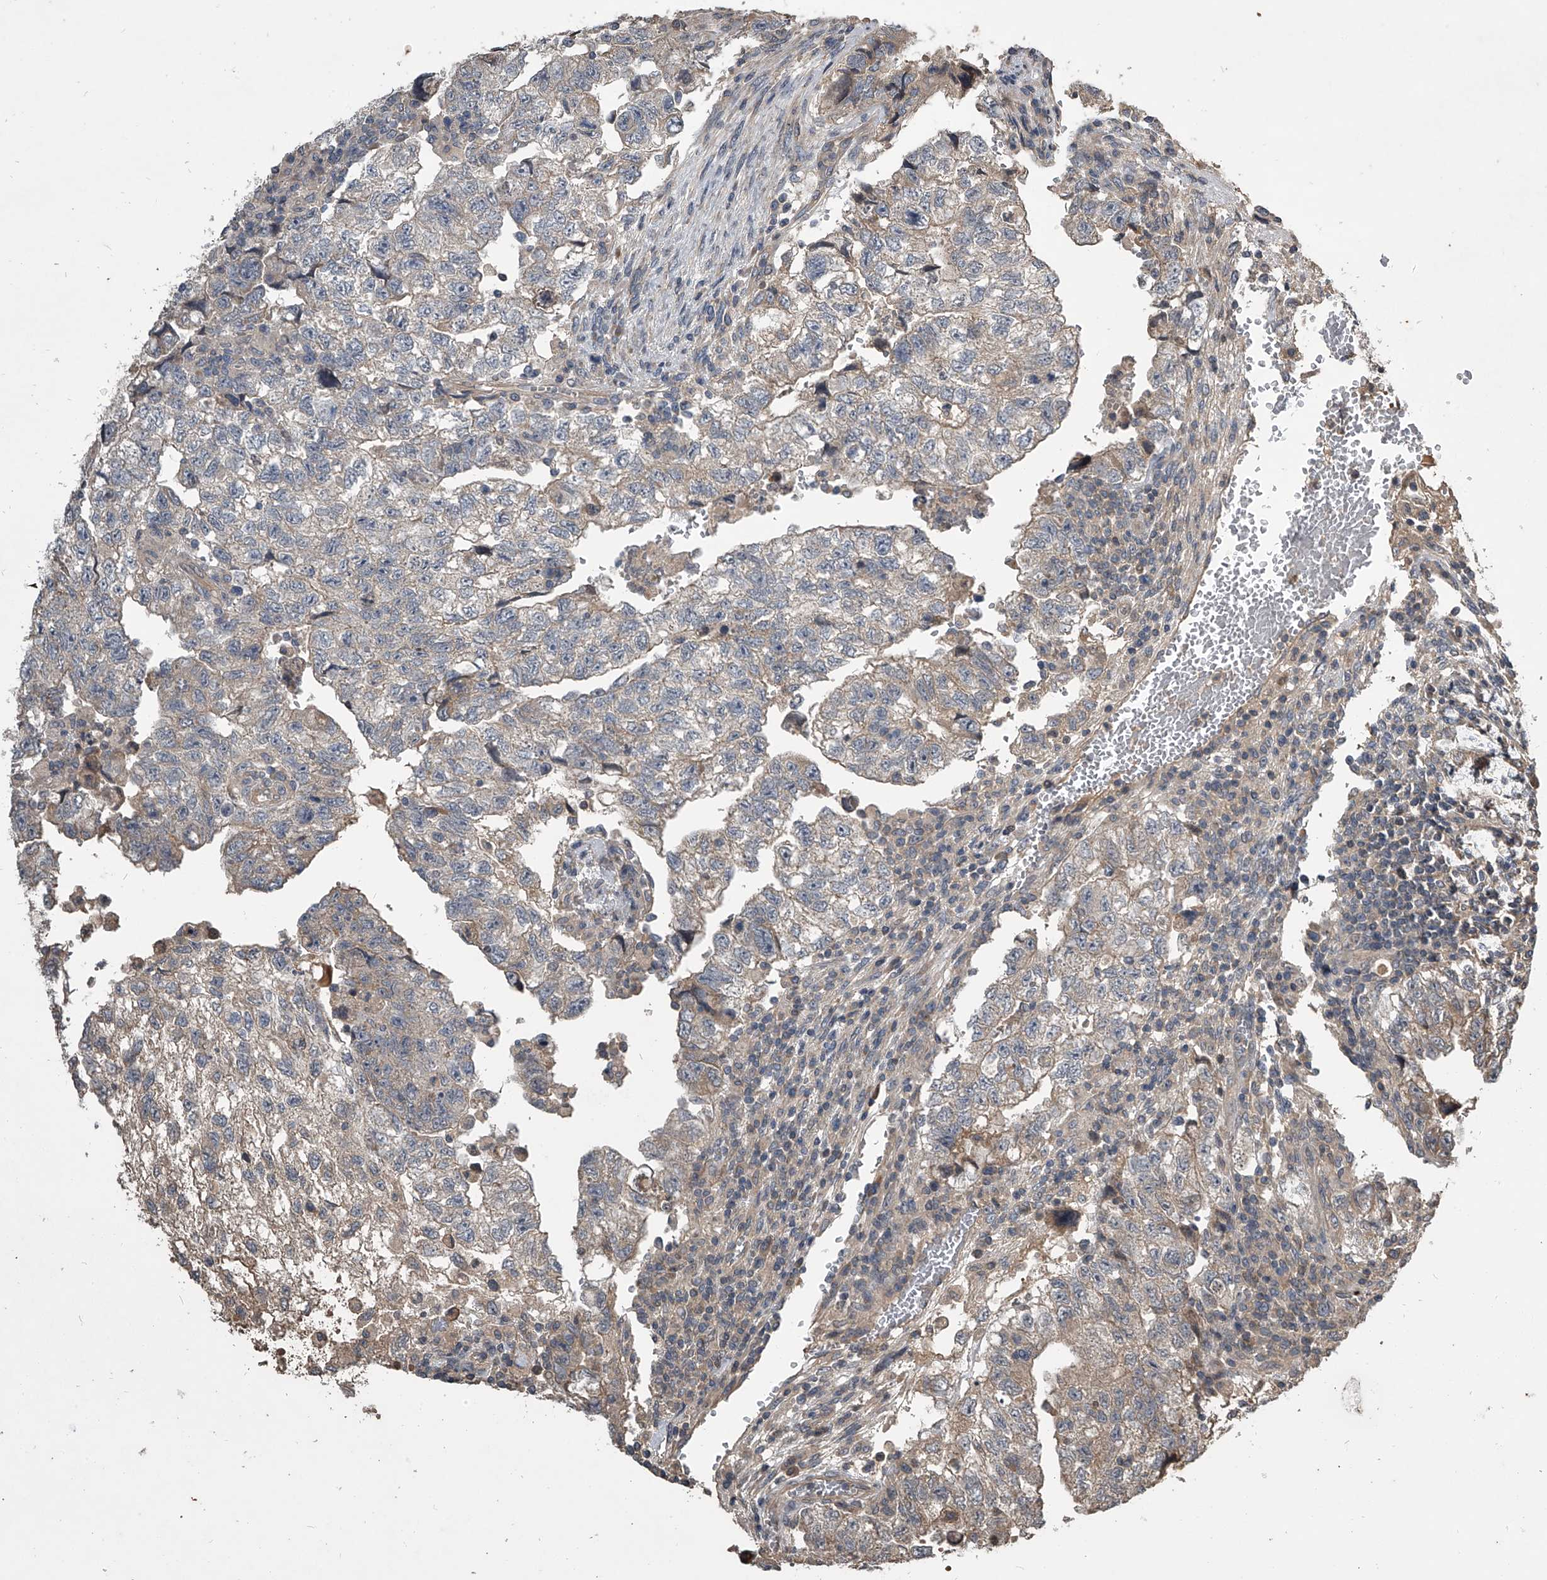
{"staining": {"intensity": "weak", "quantity": "<25%", "location": "cytoplasmic/membranous"}, "tissue": "testis cancer", "cell_type": "Tumor cells", "image_type": "cancer", "snomed": [{"axis": "morphology", "description": "Carcinoma, Embryonal, NOS"}, {"axis": "topography", "description": "Testis"}], "caption": "The IHC micrograph has no significant positivity in tumor cells of testis embryonal carcinoma tissue.", "gene": "NFS1", "patient": {"sex": "male", "age": 36}}